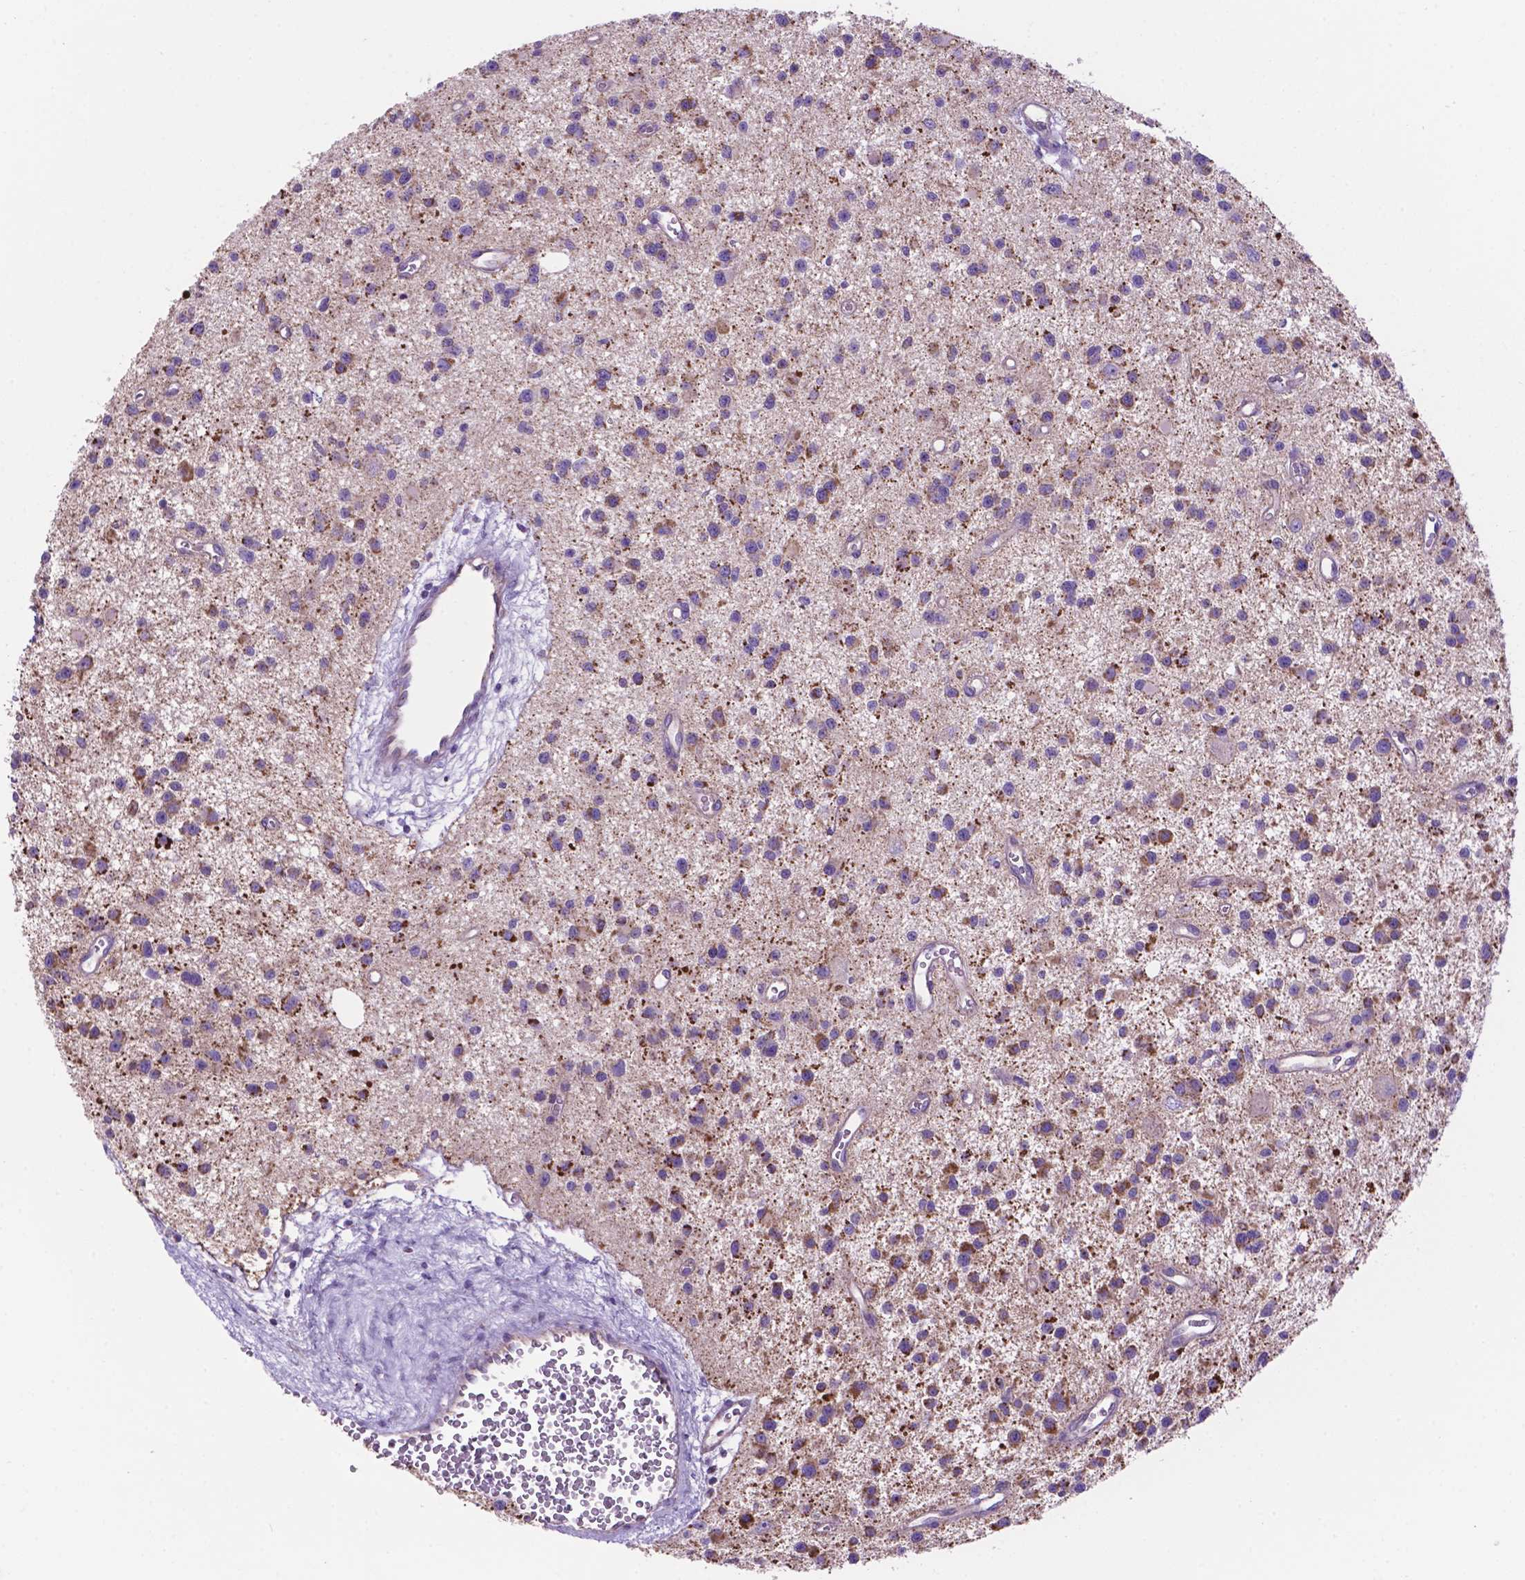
{"staining": {"intensity": "moderate", "quantity": "25%-75%", "location": "cytoplasmic/membranous"}, "tissue": "glioma", "cell_type": "Tumor cells", "image_type": "cancer", "snomed": [{"axis": "morphology", "description": "Glioma, malignant, Low grade"}, {"axis": "topography", "description": "Brain"}], "caption": "Protein expression analysis of glioma displays moderate cytoplasmic/membranous staining in approximately 25%-75% of tumor cells. (DAB (3,3'-diaminobenzidine) = brown stain, brightfield microscopy at high magnification).", "gene": "TMEM121B", "patient": {"sex": "male", "age": 43}}